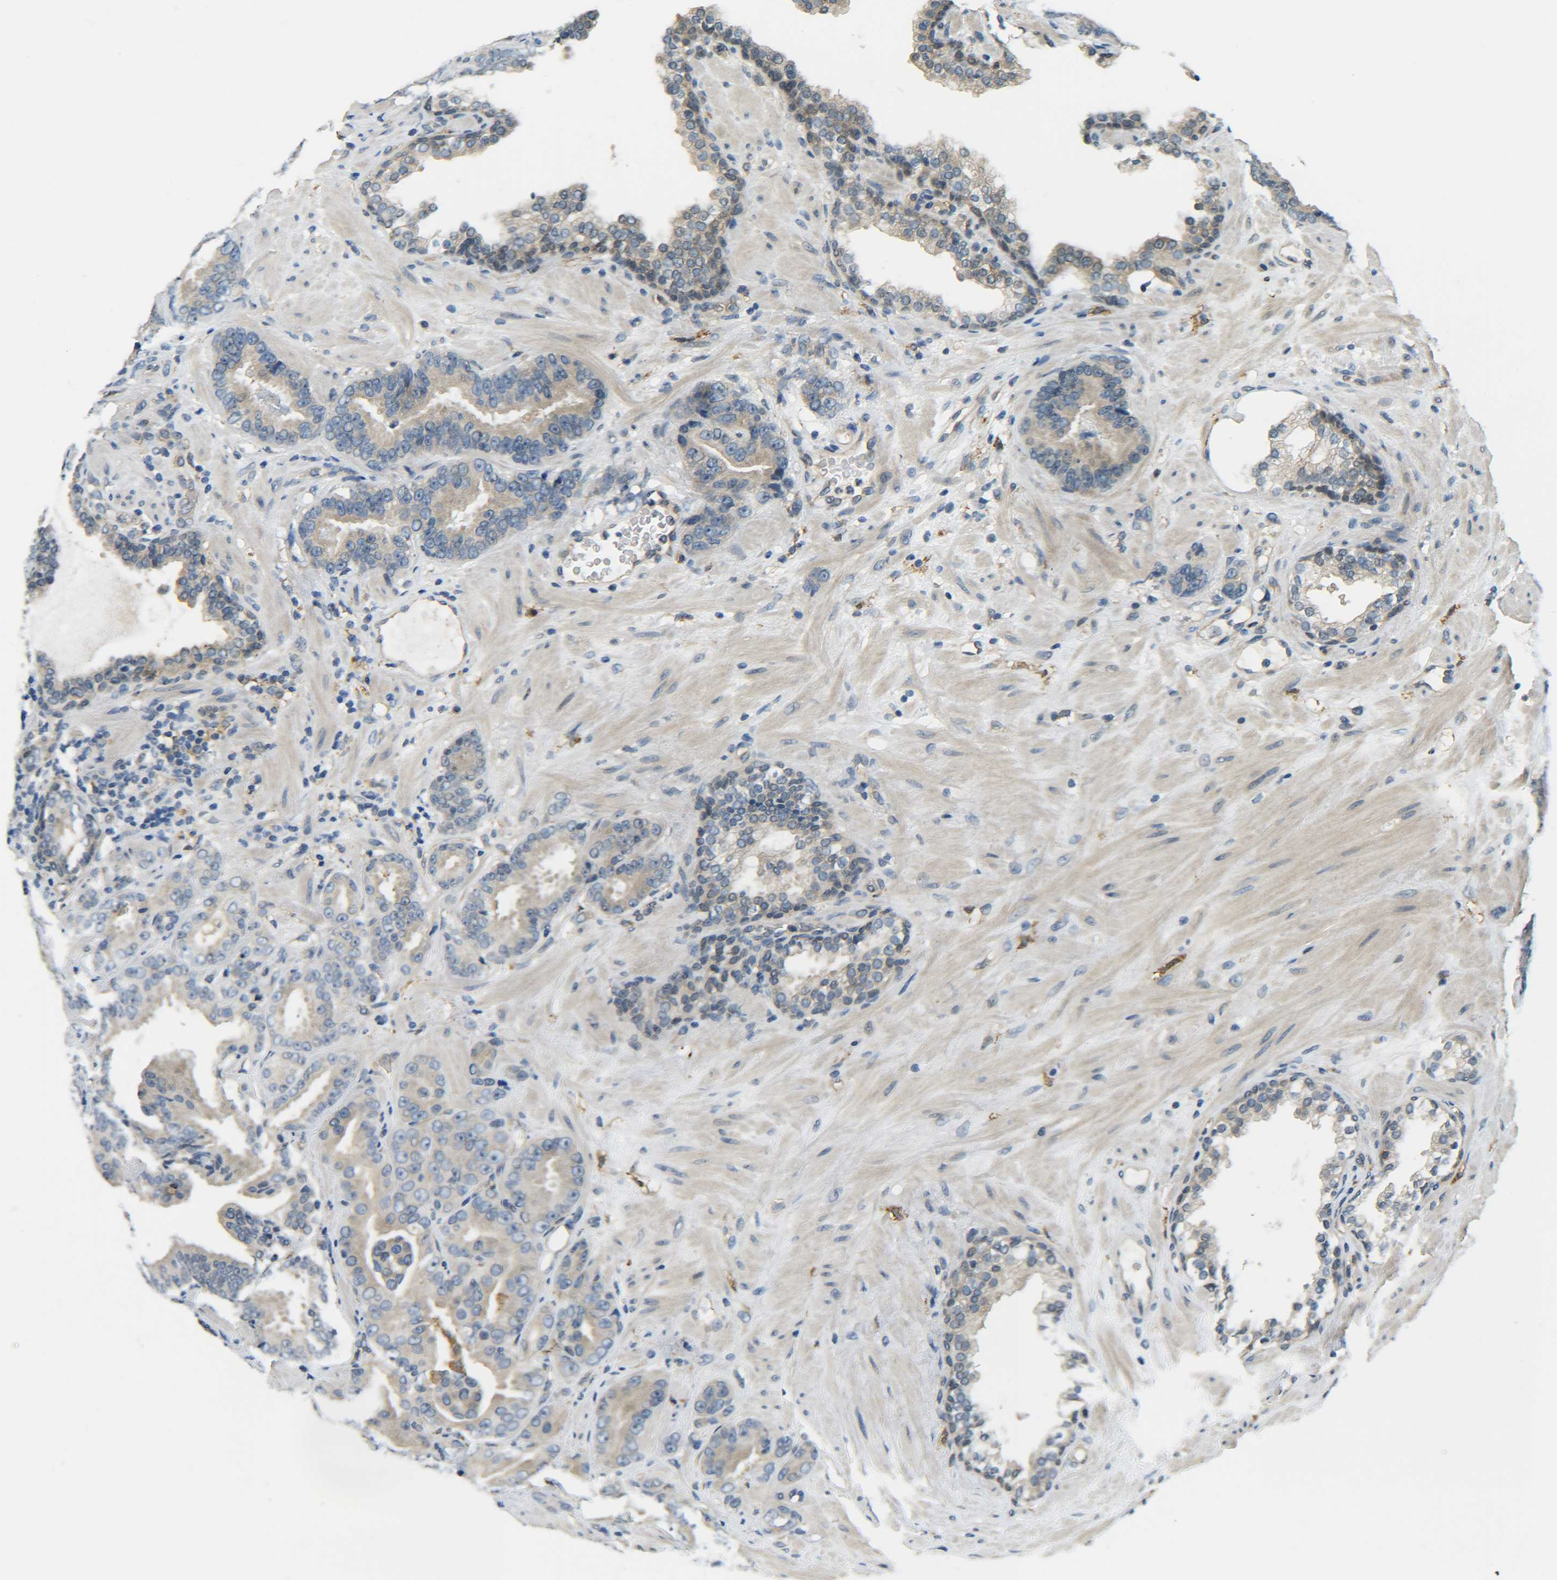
{"staining": {"intensity": "moderate", "quantity": "25%-75%", "location": "cytoplasmic/membranous"}, "tissue": "prostate cancer", "cell_type": "Tumor cells", "image_type": "cancer", "snomed": [{"axis": "morphology", "description": "Adenocarcinoma, Low grade"}, {"axis": "topography", "description": "Prostate"}], "caption": "Moderate cytoplasmic/membranous staining for a protein is identified in approximately 25%-75% of tumor cells of prostate cancer using IHC.", "gene": "DAB2", "patient": {"sex": "male", "age": 59}}